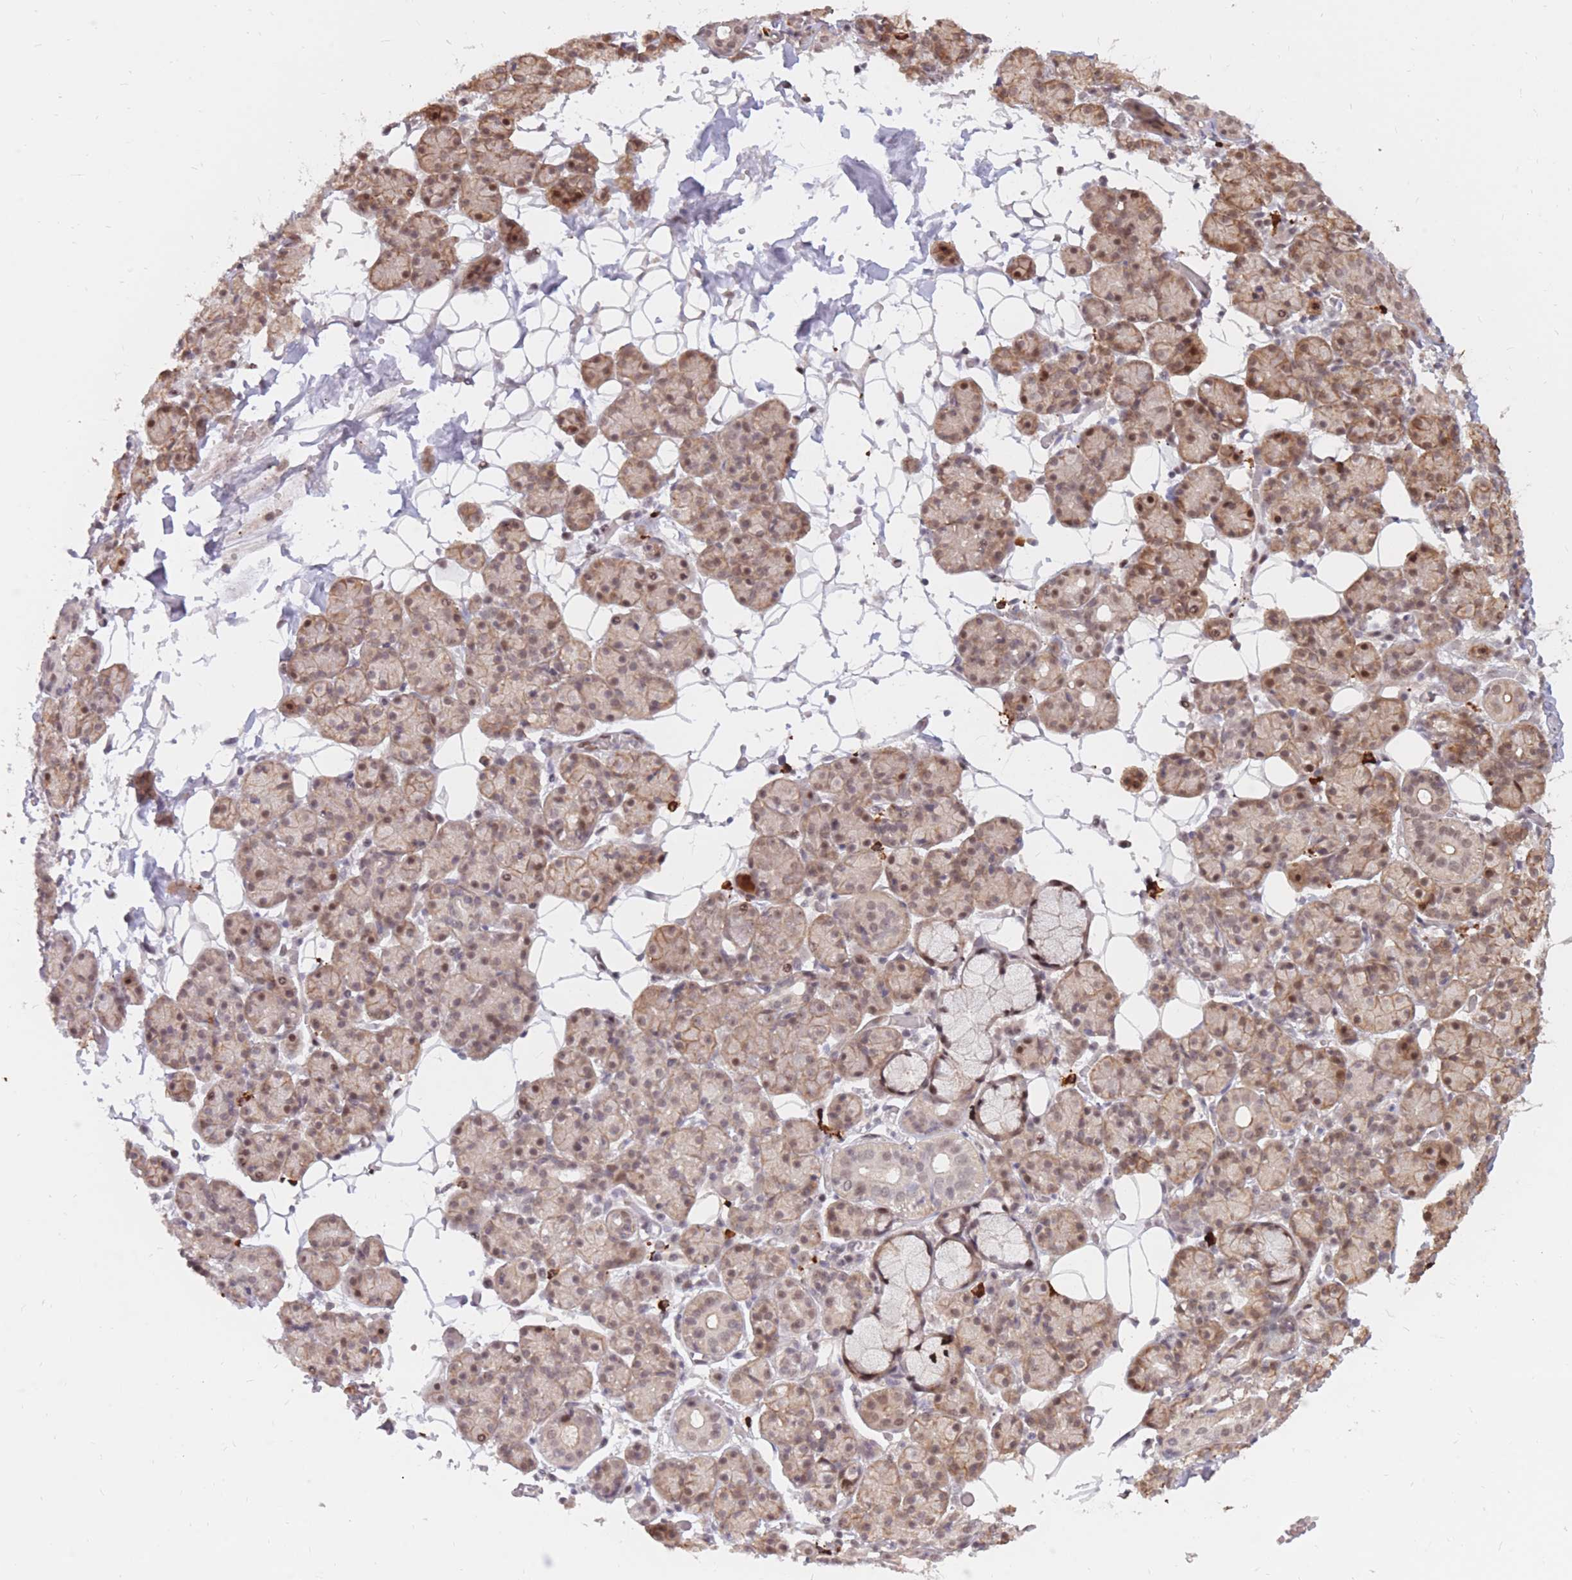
{"staining": {"intensity": "moderate", "quantity": ">75%", "location": "cytoplasmic/membranous,nuclear"}, "tissue": "salivary gland", "cell_type": "Glandular cells", "image_type": "normal", "snomed": [{"axis": "morphology", "description": "Normal tissue, NOS"}, {"axis": "topography", "description": "Salivary gland"}], "caption": "Protein staining by IHC exhibits moderate cytoplasmic/membranous,nuclear staining in about >75% of glandular cells in benign salivary gland.", "gene": "ERICH6B", "patient": {"sex": "male", "age": 63}}